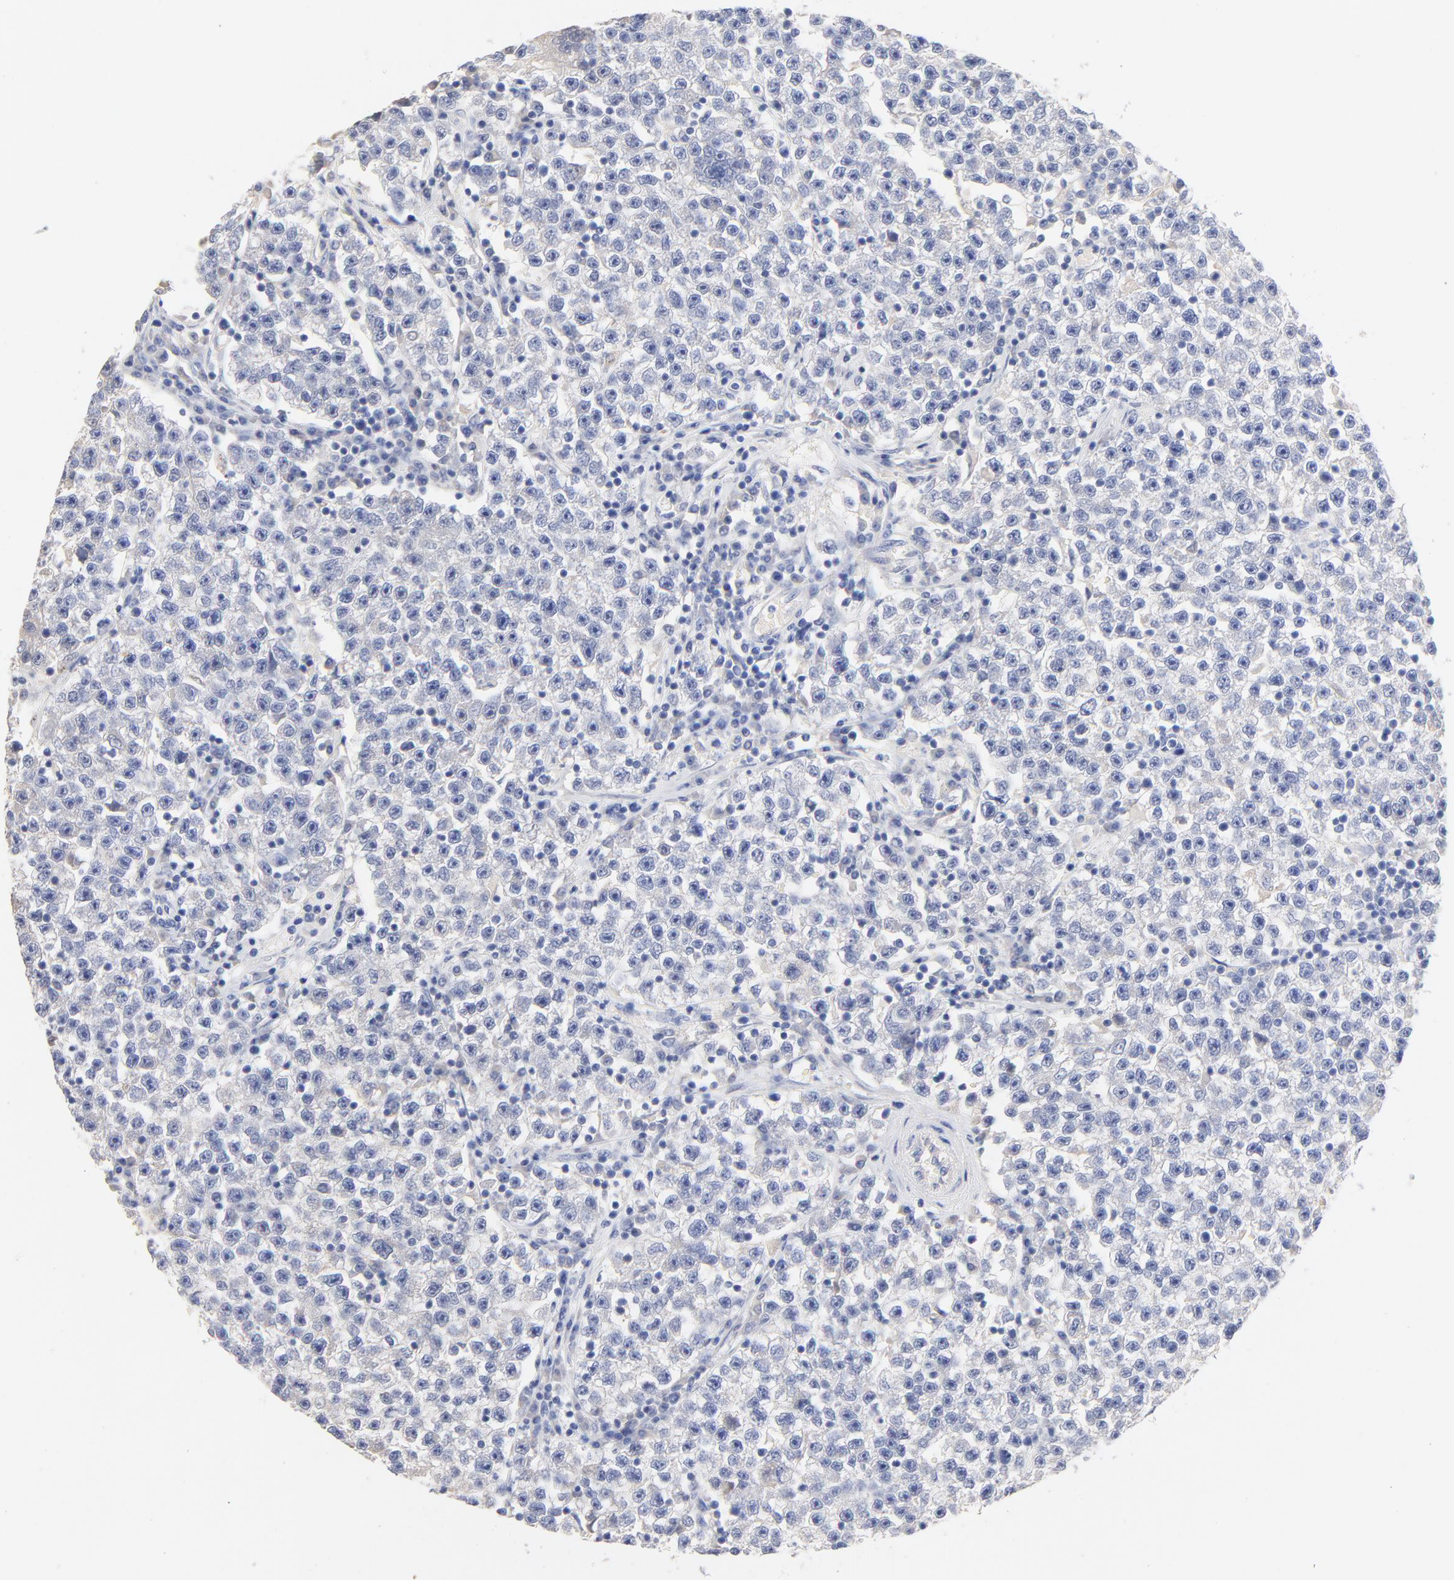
{"staining": {"intensity": "negative", "quantity": "none", "location": "none"}, "tissue": "testis cancer", "cell_type": "Tumor cells", "image_type": "cancer", "snomed": [{"axis": "morphology", "description": "Seminoma, NOS"}, {"axis": "topography", "description": "Testis"}], "caption": "Immunohistochemical staining of testis seminoma displays no significant expression in tumor cells. Brightfield microscopy of immunohistochemistry stained with DAB (3,3'-diaminobenzidine) (brown) and hematoxylin (blue), captured at high magnification.", "gene": "CPS1", "patient": {"sex": "male", "age": 22}}